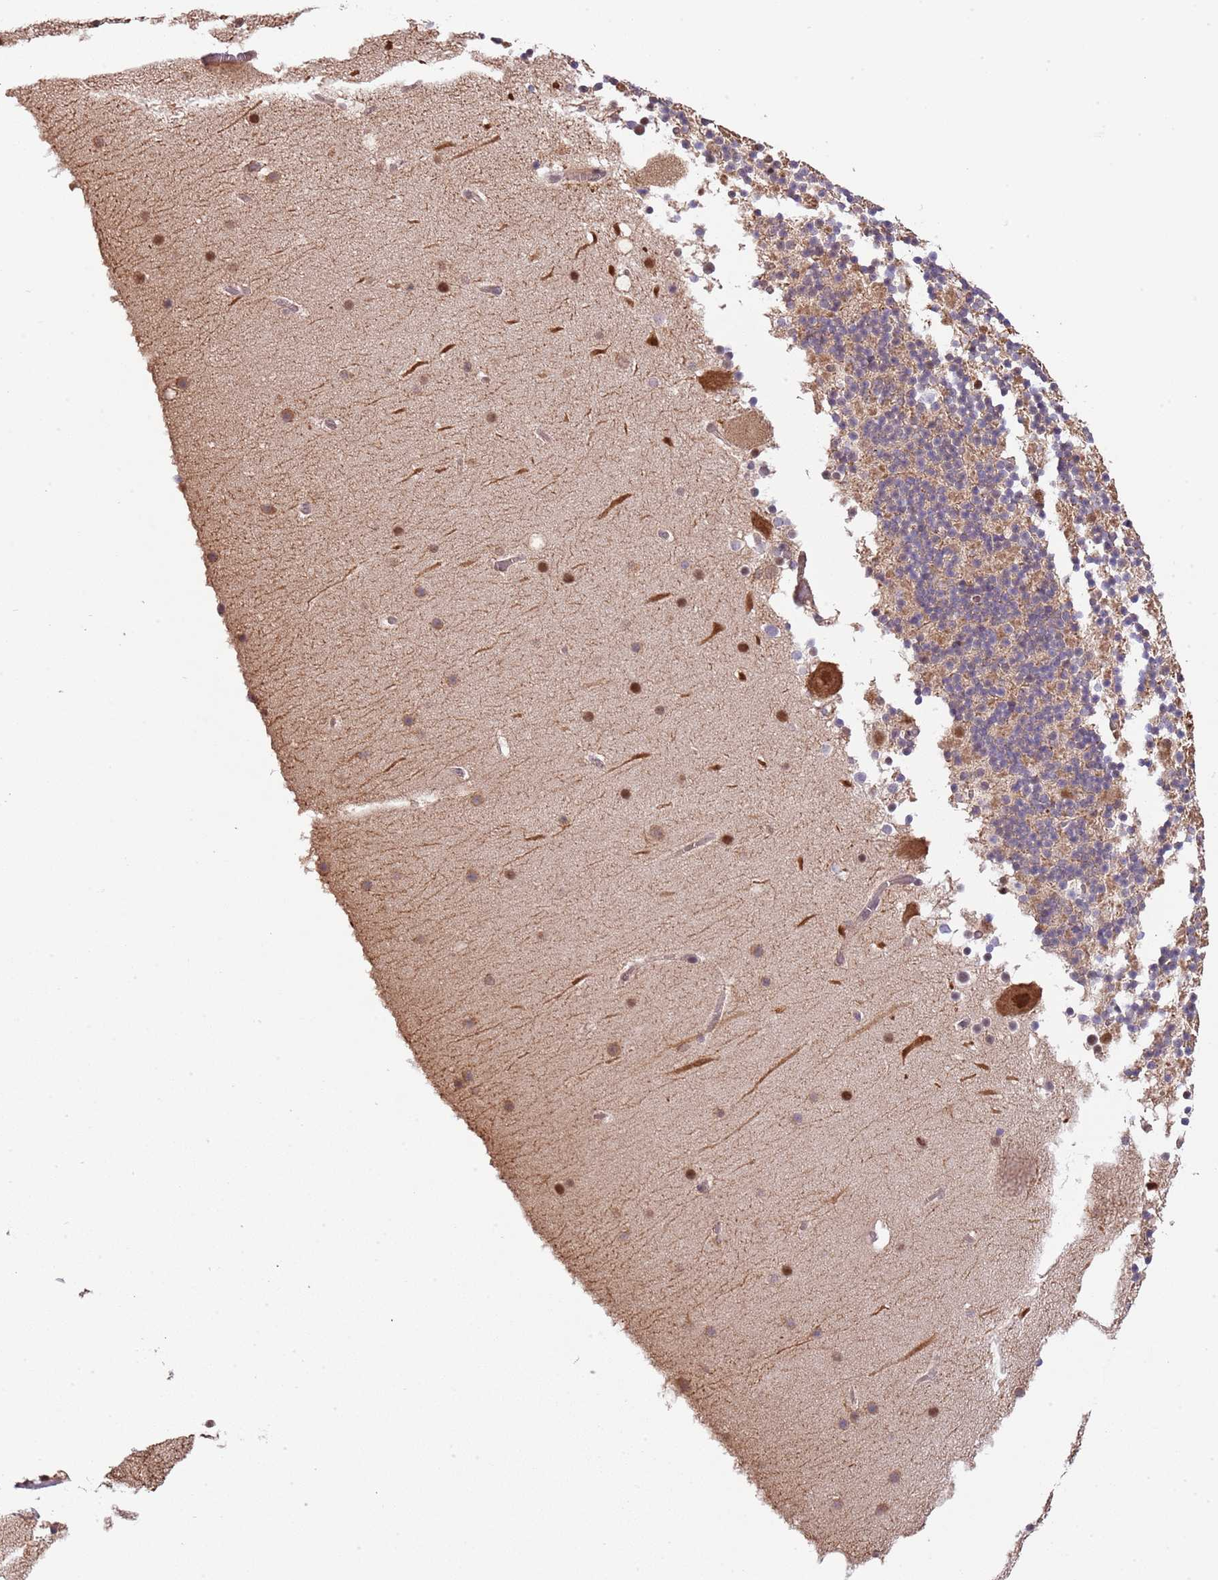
{"staining": {"intensity": "weak", "quantity": "25%-75%", "location": "cytoplasmic/membranous"}, "tissue": "cerebellum", "cell_type": "Cells in granular layer", "image_type": "normal", "snomed": [{"axis": "morphology", "description": "Normal tissue, NOS"}, {"axis": "topography", "description": "Cerebellum"}], "caption": "Immunohistochemical staining of normal cerebellum demonstrates 25%-75% levels of weak cytoplasmic/membranous protein staining in about 25%-75% of cells in granular layer.", "gene": "PLSCR5", "patient": {"sex": "male", "age": 57}}